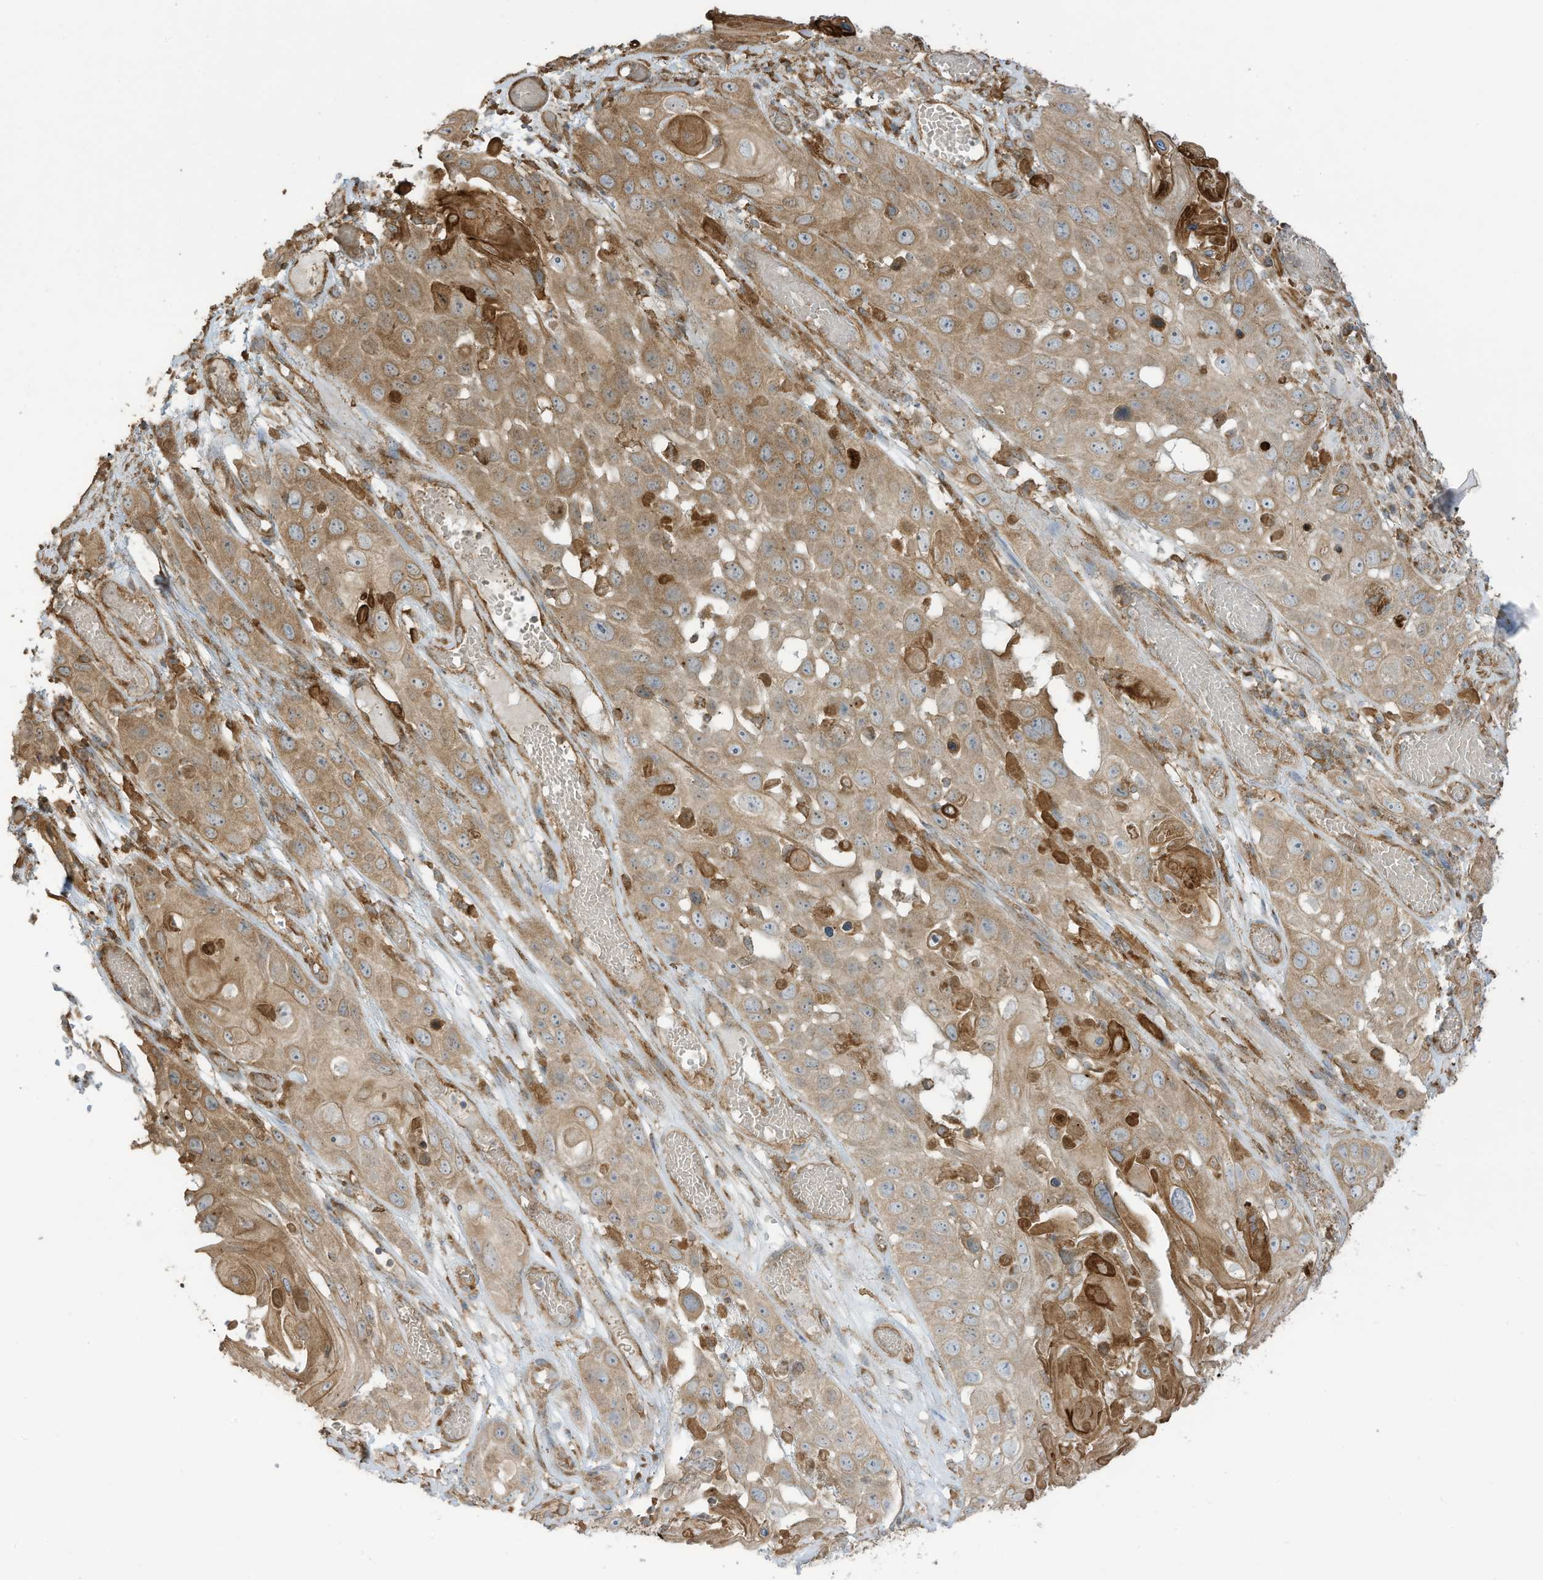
{"staining": {"intensity": "moderate", "quantity": ">75%", "location": "cytoplasmic/membranous"}, "tissue": "skin cancer", "cell_type": "Tumor cells", "image_type": "cancer", "snomed": [{"axis": "morphology", "description": "Squamous cell carcinoma, NOS"}, {"axis": "topography", "description": "Skin"}], "caption": "An immunohistochemistry histopathology image of neoplastic tissue is shown. Protein staining in brown labels moderate cytoplasmic/membranous positivity in skin squamous cell carcinoma within tumor cells.", "gene": "CGAS", "patient": {"sex": "male", "age": 55}}